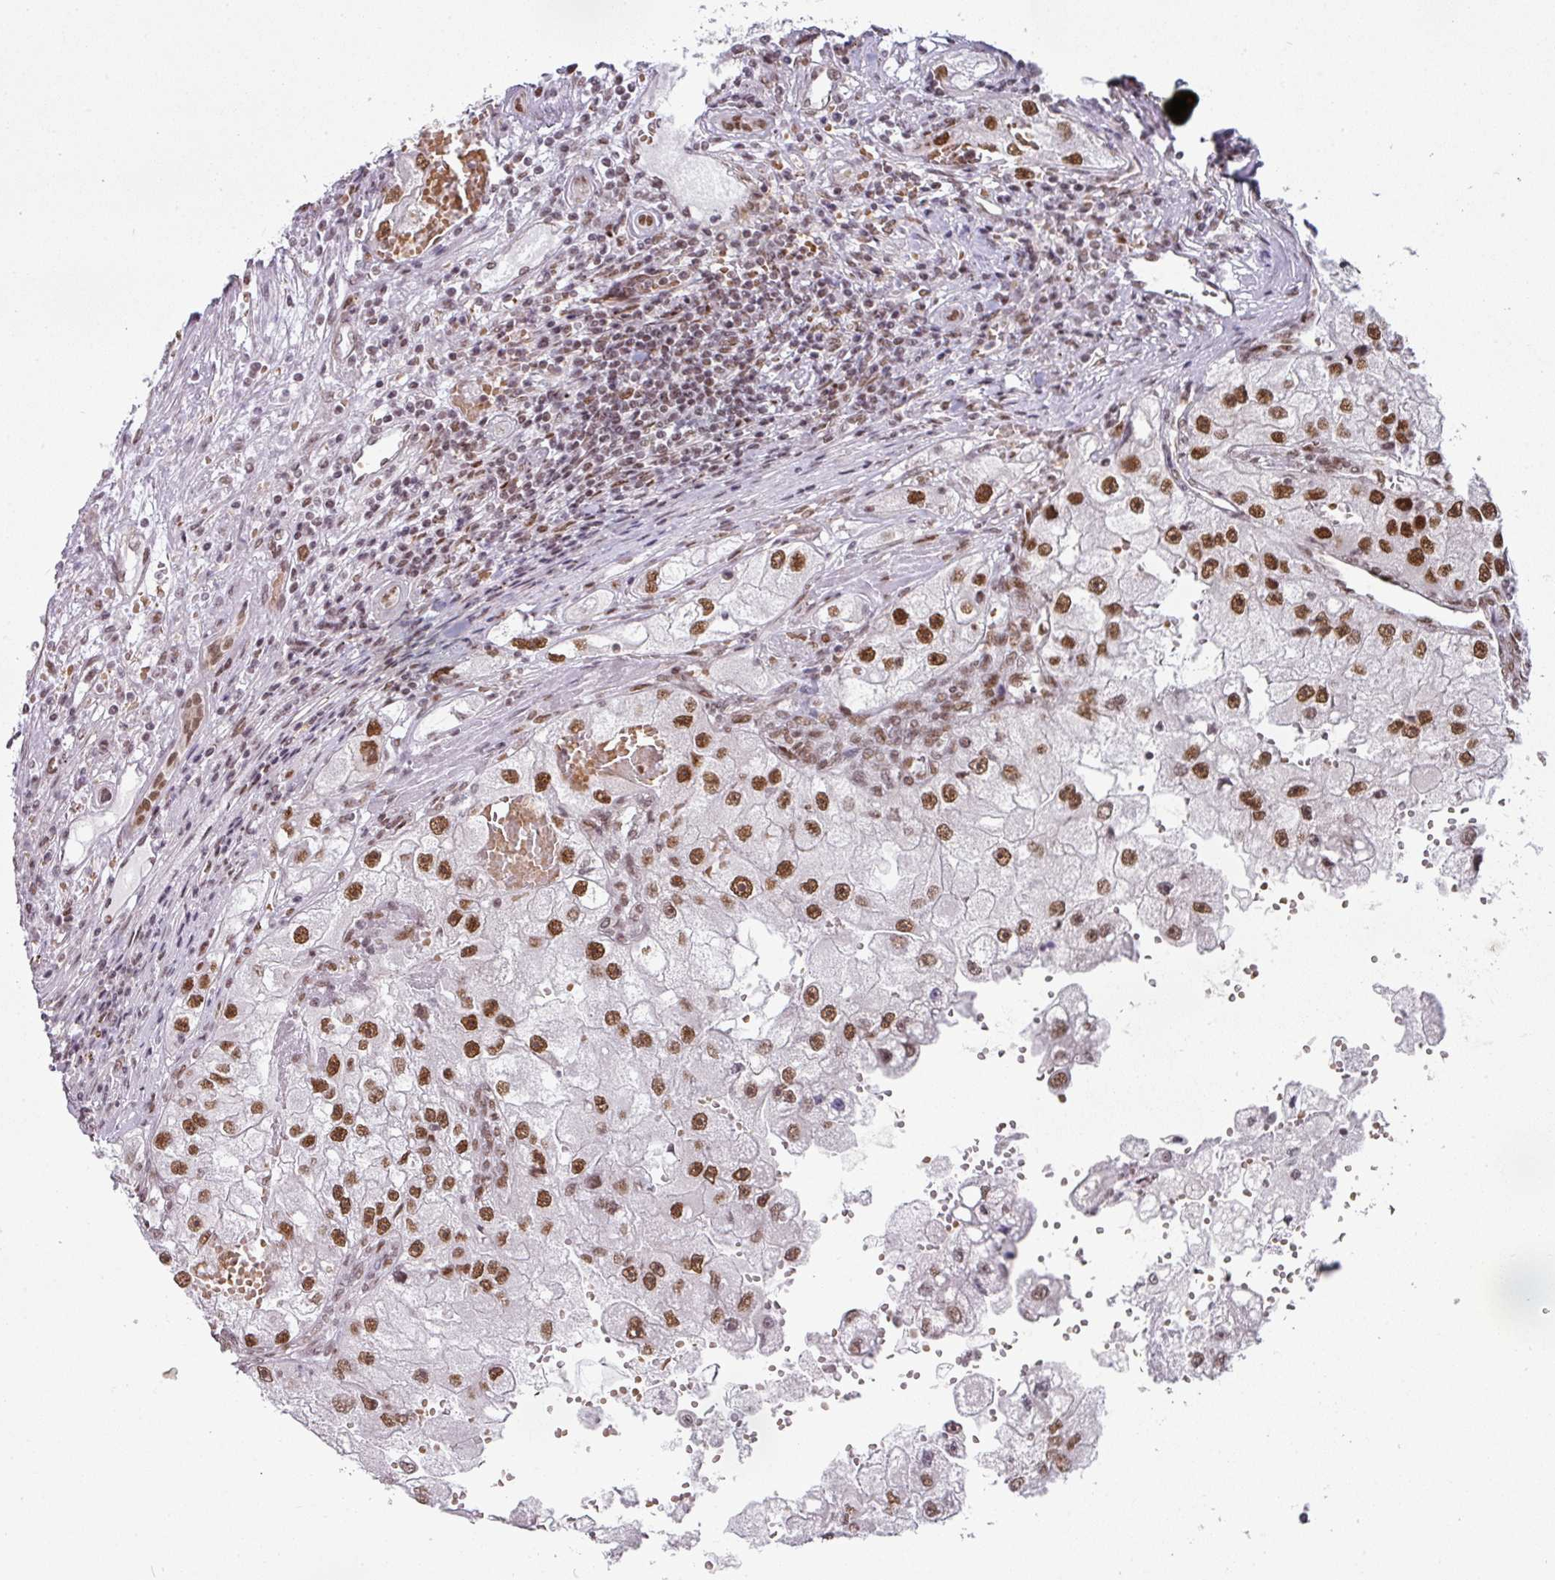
{"staining": {"intensity": "strong", "quantity": ">75%", "location": "nuclear"}, "tissue": "renal cancer", "cell_type": "Tumor cells", "image_type": "cancer", "snomed": [{"axis": "morphology", "description": "Adenocarcinoma, NOS"}, {"axis": "topography", "description": "Kidney"}], "caption": "Immunohistochemical staining of renal cancer demonstrates high levels of strong nuclear protein positivity in approximately >75% of tumor cells. The protein of interest is stained brown, and the nuclei are stained in blue (DAB (3,3'-diaminobenzidine) IHC with brightfield microscopy, high magnification).", "gene": "NCOA5", "patient": {"sex": "male", "age": 63}}